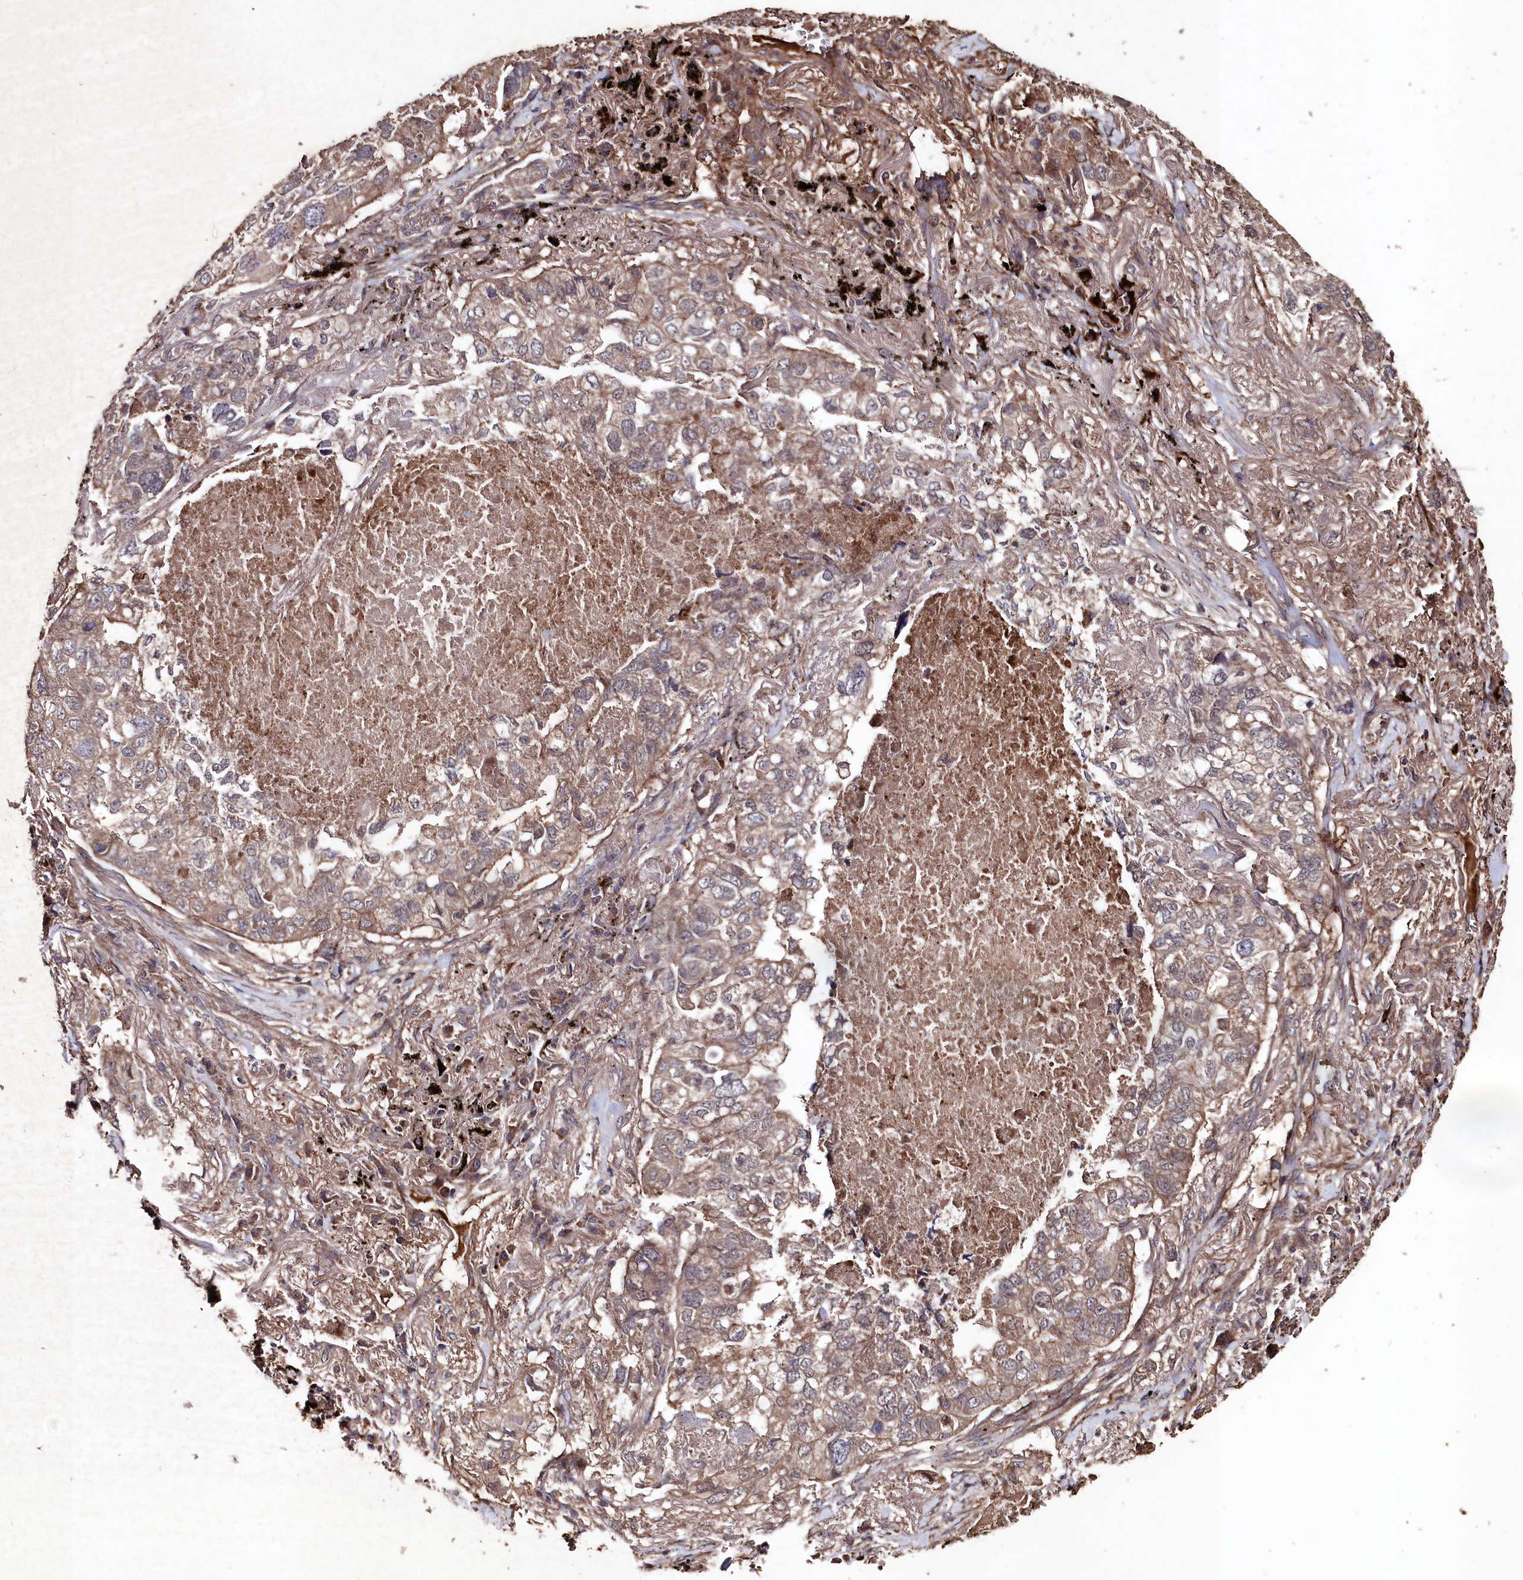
{"staining": {"intensity": "moderate", "quantity": ">75%", "location": "cytoplasmic/membranous"}, "tissue": "lung cancer", "cell_type": "Tumor cells", "image_type": "cancer", "snomed": [{"axis": "morphology", "description": "Adenocarcinoma, NOS"}, {"axis": "topography", "description": "Lung"}], "caption": "Brown immunohistochemical staining in lung adenocarcinoma exhibits moderate cytoplasmic/membranous positivity in approximately >75% of tumor cells.", "gene": "MYO1H", "patient": {"sex": "male", "age": 65}}